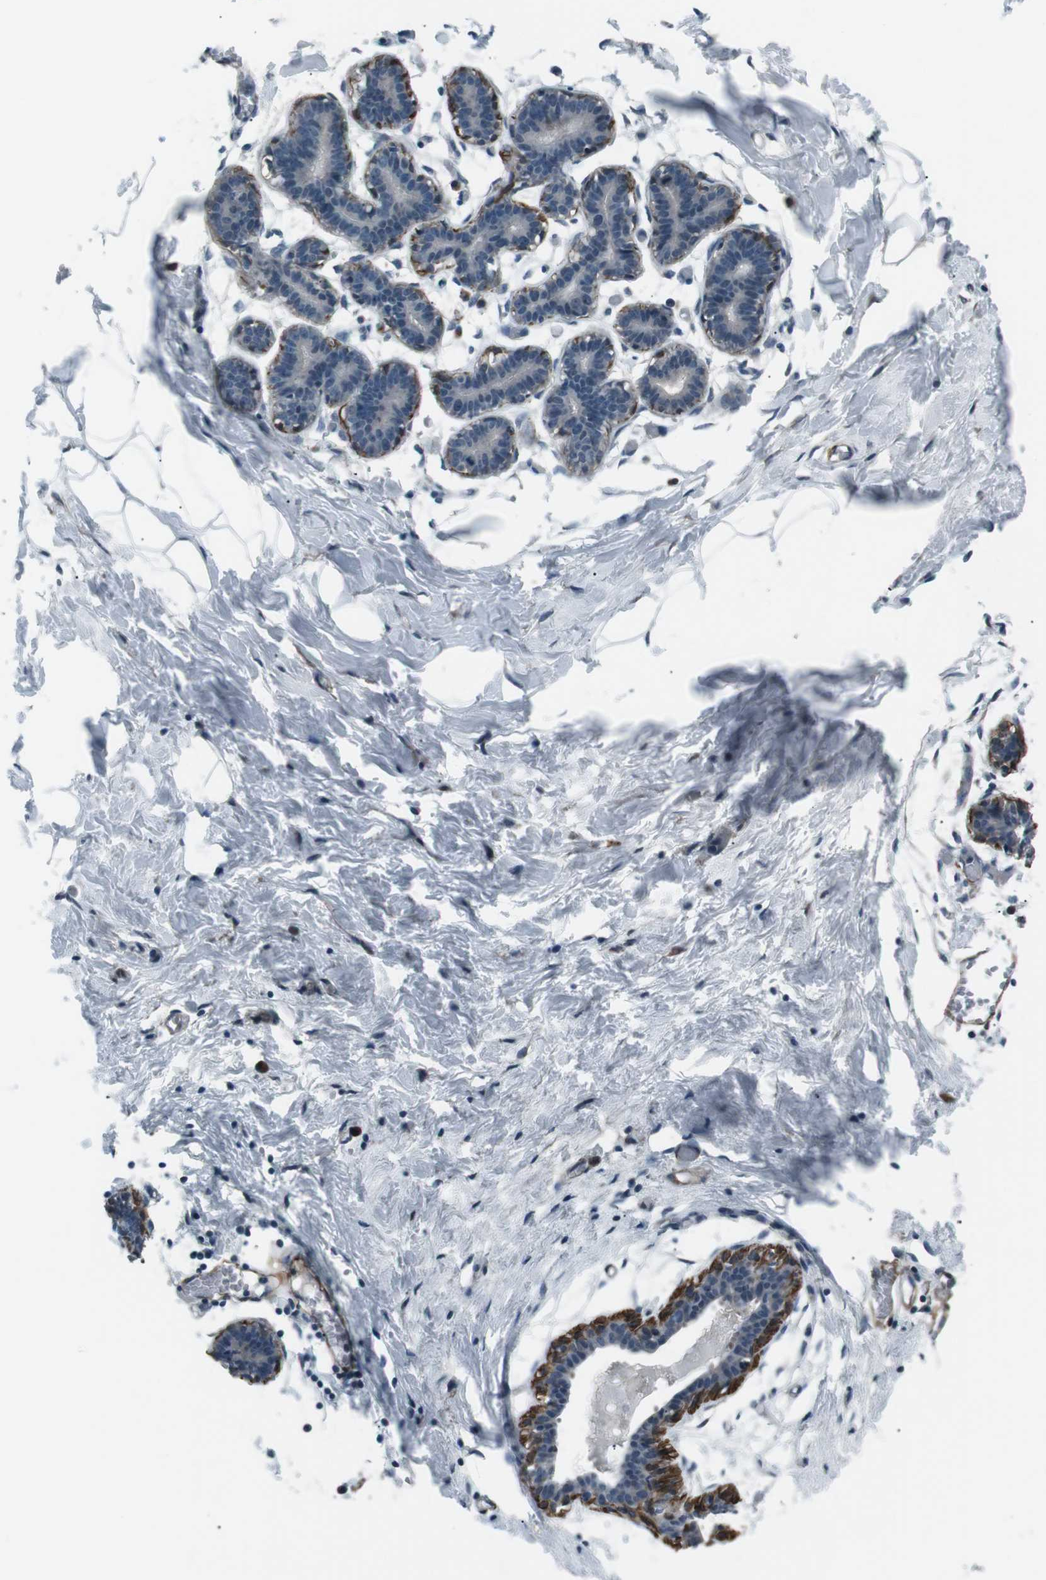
{"staining": {"intensity": "negative", "quantity": "none", "location": "none"}, "tissue": "breast", "cell_type": "Adipocytes", "image_type": "normal", "snomed": [{"axis": "morphology", "description": "Normal tissue, NOS"}, {"axis": "topography", "description": "Breast"}], "caption": "DAB (3,3'-diaminobenzidine) immunohistochemical staining of benign human breast demonstrates no significant positivity in adipocytes. (Stains: DAB immunohistochemistry with hematoxylin counter stain, Microscopy: brightfield microscopy at high magnification).", "gene": "PDLIM5", "patient": {"sex": "female", "age": 27}}